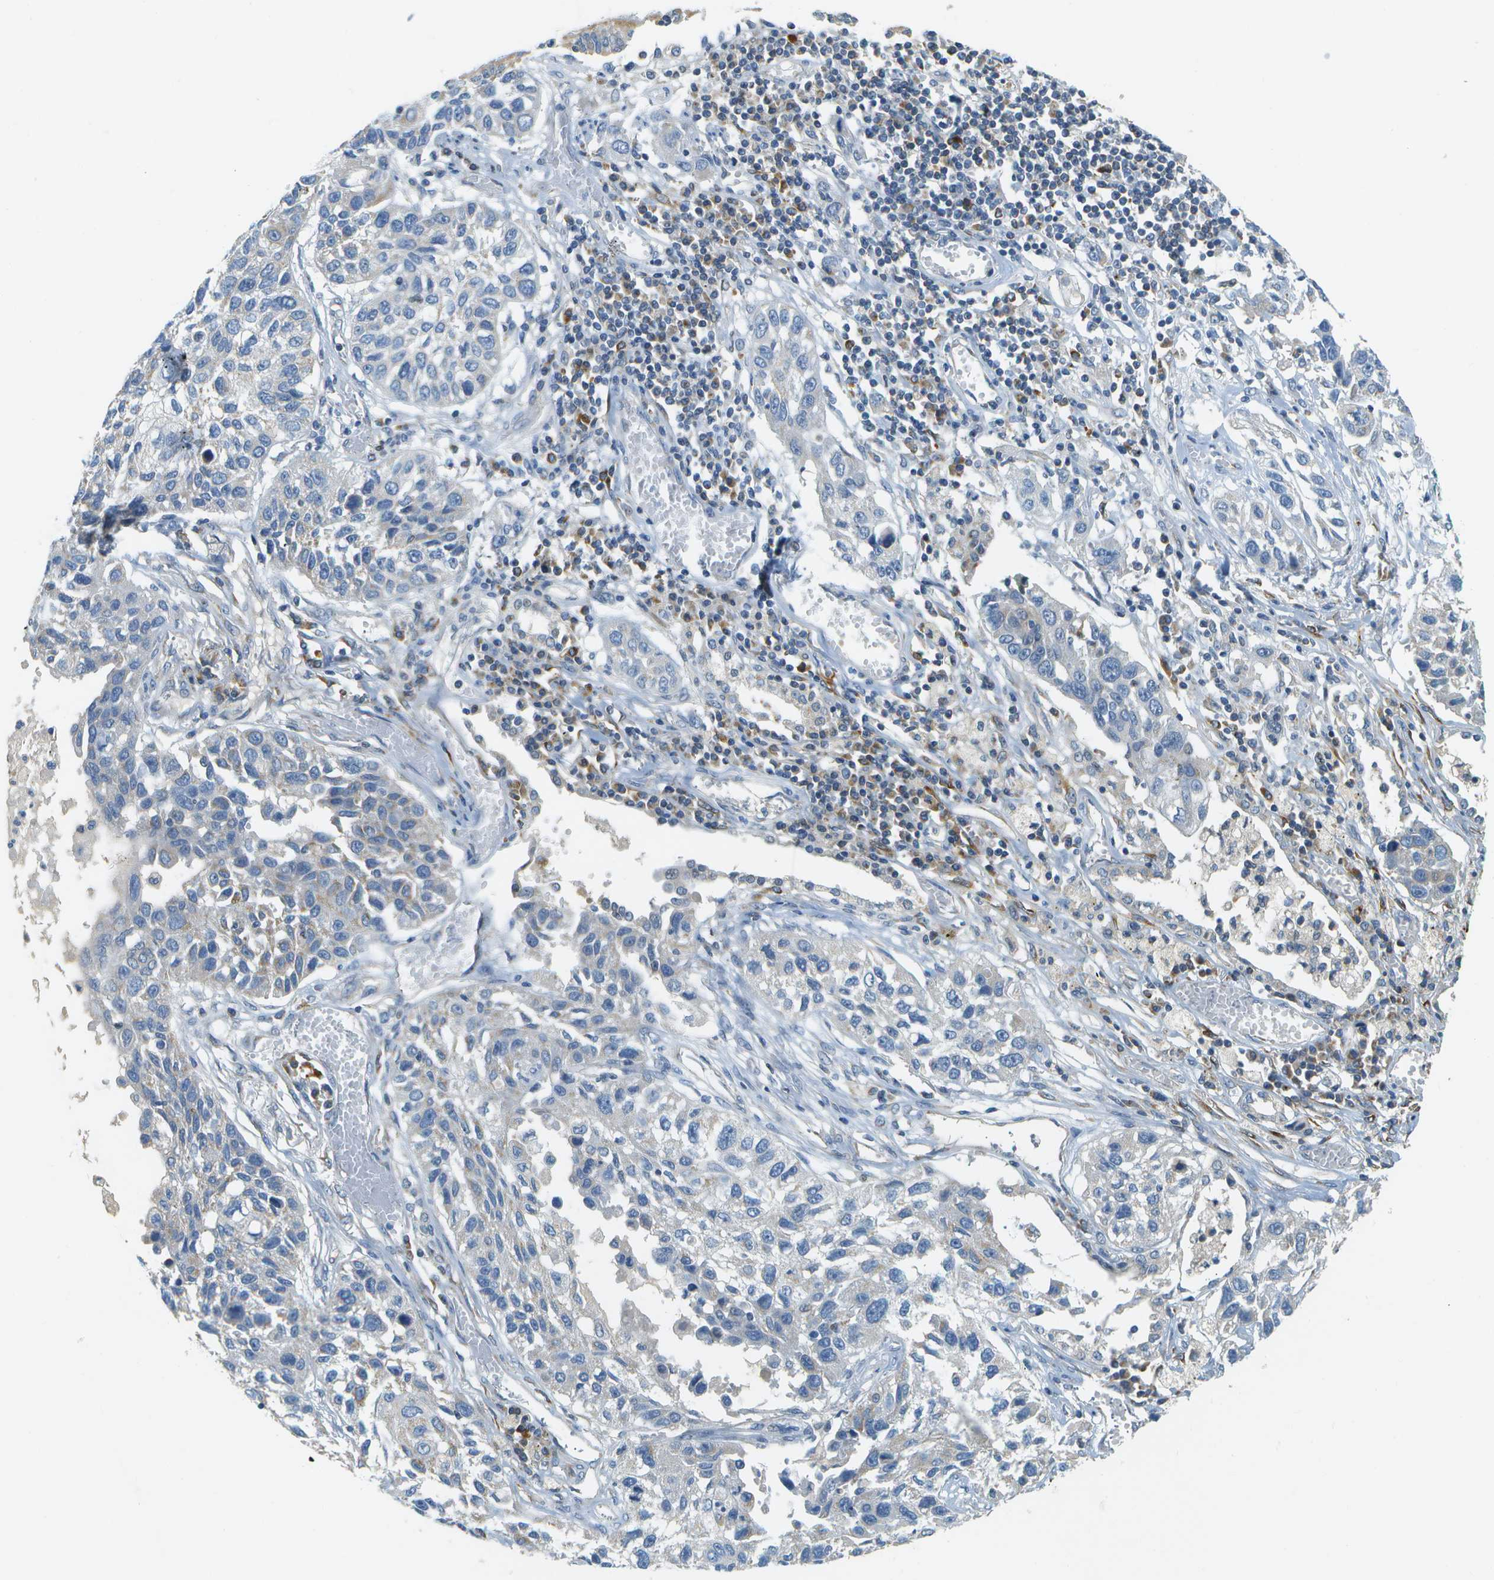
{"staining": {"intensity": "moderate", "quantity": "<25%", "location": "cytoplasmic/membranous"}, "tissue": "lung cancer", "cell_type": "Tumor cells", "image_type": "cancer", "snomed": [{"axis": "morphology", "description": "Squamous cell carcinoma, NOS"}, {"axis": "topography", "description": "Lung"}], "caption": "Lung squamous cell carcinoma was stained to show a protein in brown. There is low levels of moderate cytoplasmic/membranous positivity in approximately <25% of tumor cells. (DAB IHC with brightfield microscopy, high magnification).", "gene": "PTGIS", "patient": {"sex": "male", "age": 71}}